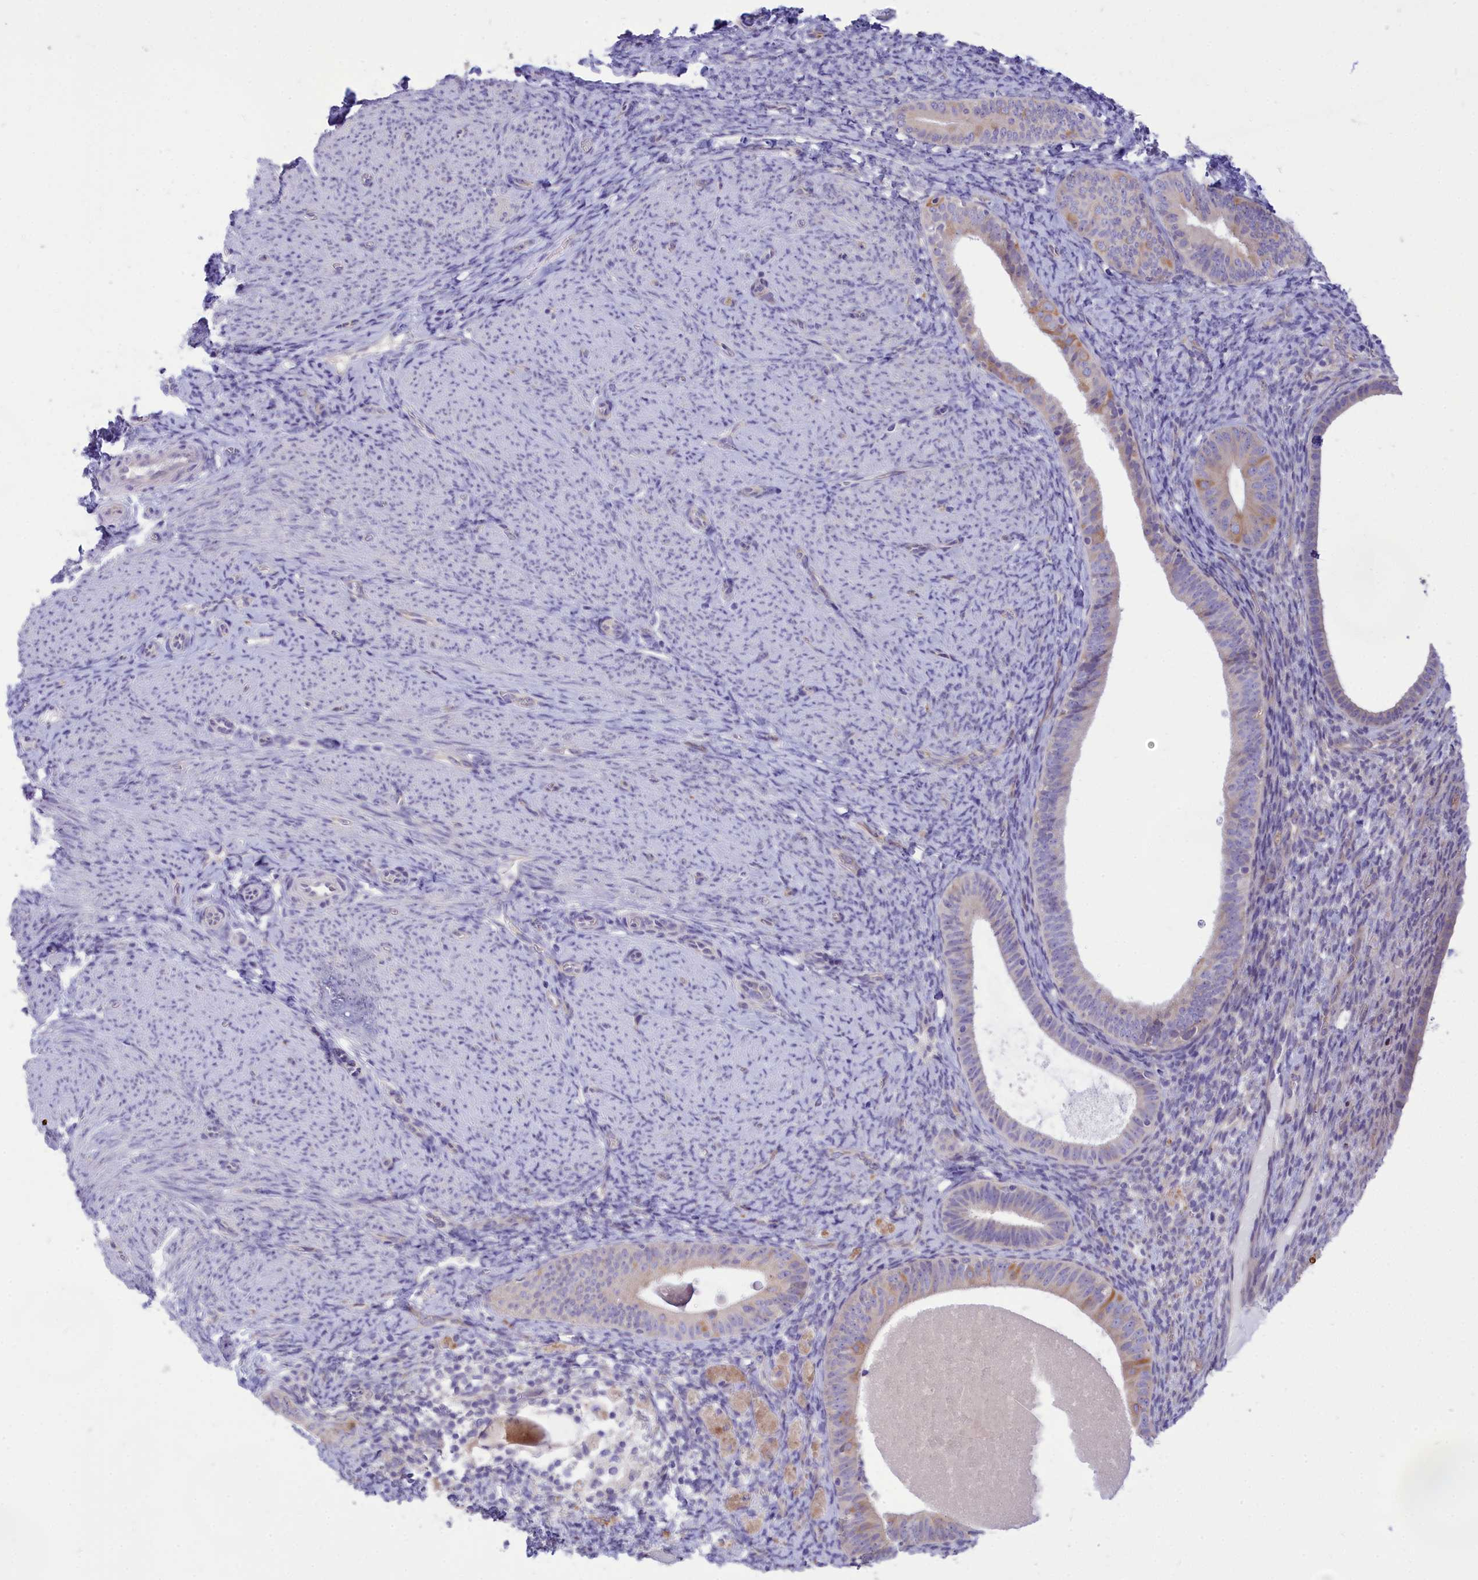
{"staining": {"intensity": "negative", "quantity": "none", "location": "none"}, "tissue": "endometrium", "cell_type": "Cells in endometrial stroma", "image_type": "normal", "snomed": [{"axis": "morphology", "description": "Normal tissue, NOS"}, {"axis": "topography", "description": "Endometrium"}], "caption": "The photomicrograph shows no significant staining in cells in endometrial stroma of endometrium. Nuclei are stained in blue.", "gene": "DCAF16", "patient": {"sex": "female", "age": 65}}